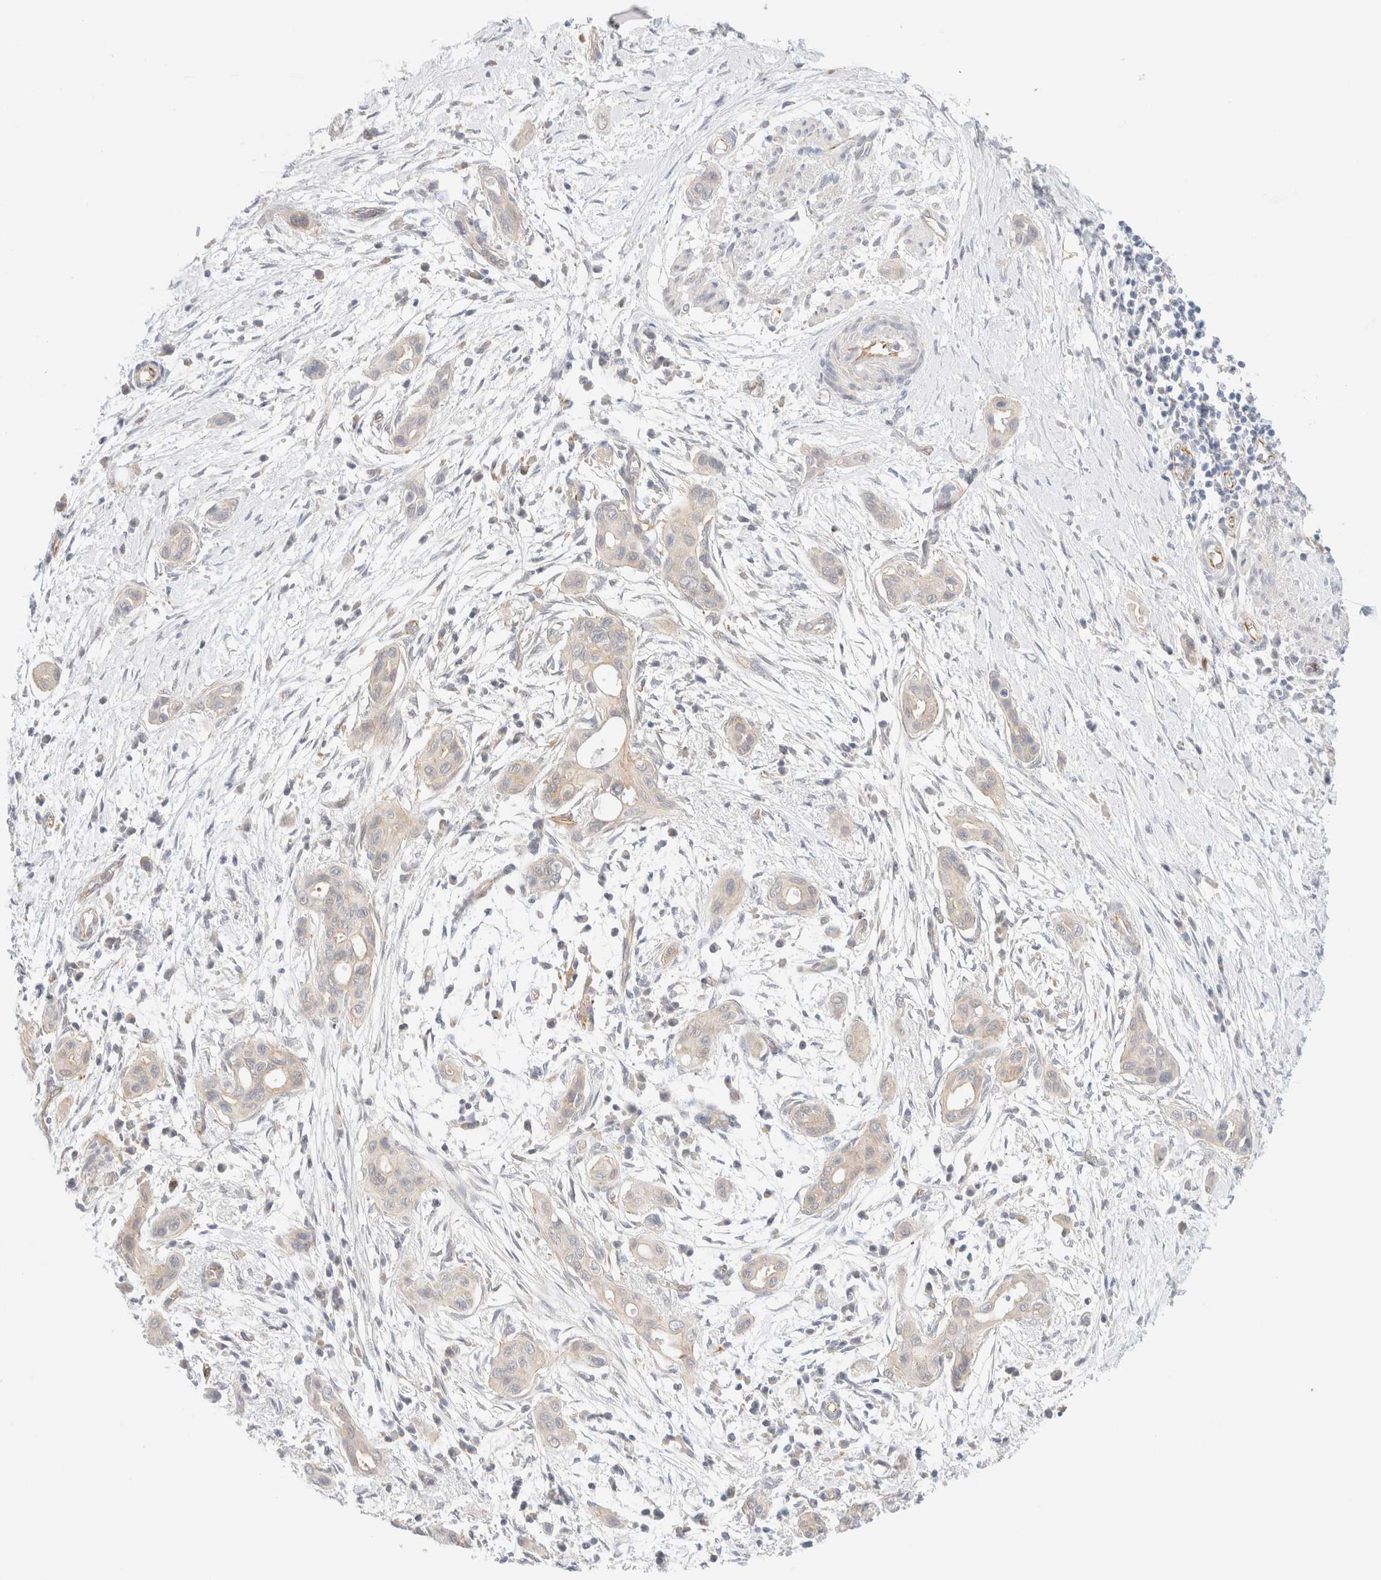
{"staining": {"intensity": "weak", "quantity": "<25%", "location": "cytoplasmic/membranous"}, "tissue": "pancreatic cancer", "cell_type": "Tumor cells", "image_type": "cancer", "snomed": [{"axis": "morphology", "description": "Adenocarcinoma, NOS"}, {"axis": "topography", "description": "Pancreas"}], "caption": "DAB (3,3'-diaminobenzidine) immunohistochemical staining of human pancreatic cancer (adenocarcinoma) exhibits no significant expression in tumor cells.", "gene": "UNC13B", "patient": {"sex": "male", "age": 59}}